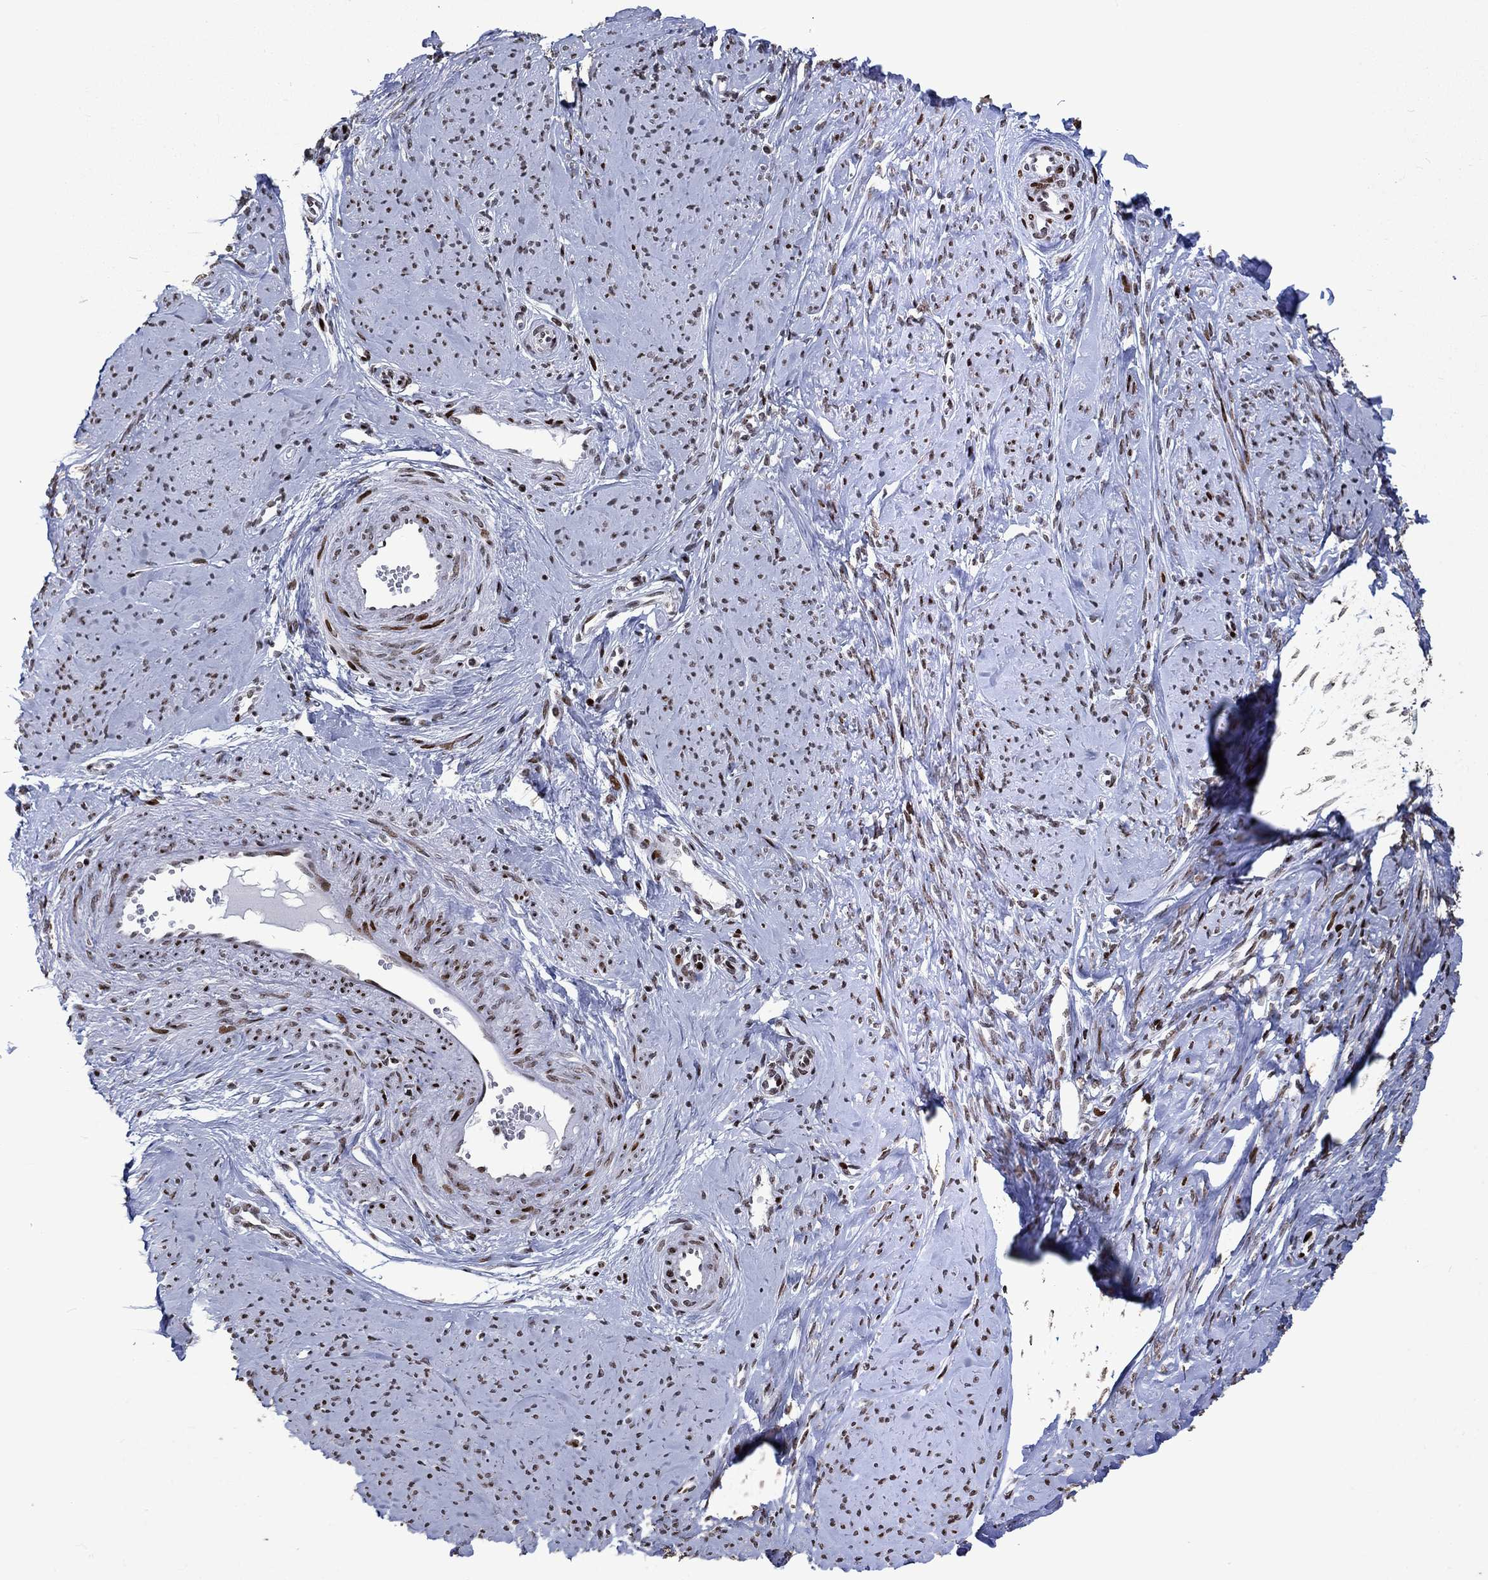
{"staining": {"intensity": "moderate", "quantity": "25%-75%", "location": "nuclear"}, "tissue": "smooth muscle", "cell_type": "Smooth muscle cells", "image_type": "normal", "snomed": [{"axis": "morphology", "description": "Normal tissue, NOS"}, {"axis": "topography", "description": "Smooth muscle"}], "caption": "DAB (3,3'-diaminobenzidine) immunohistochemical staining of unremarkable smooth muscle displays moderate nuclear protein staining in about 25%-75% of smooth muscle cells.", "gene": "SRSF3", "patient": {"sex": "female", "age": 48}}